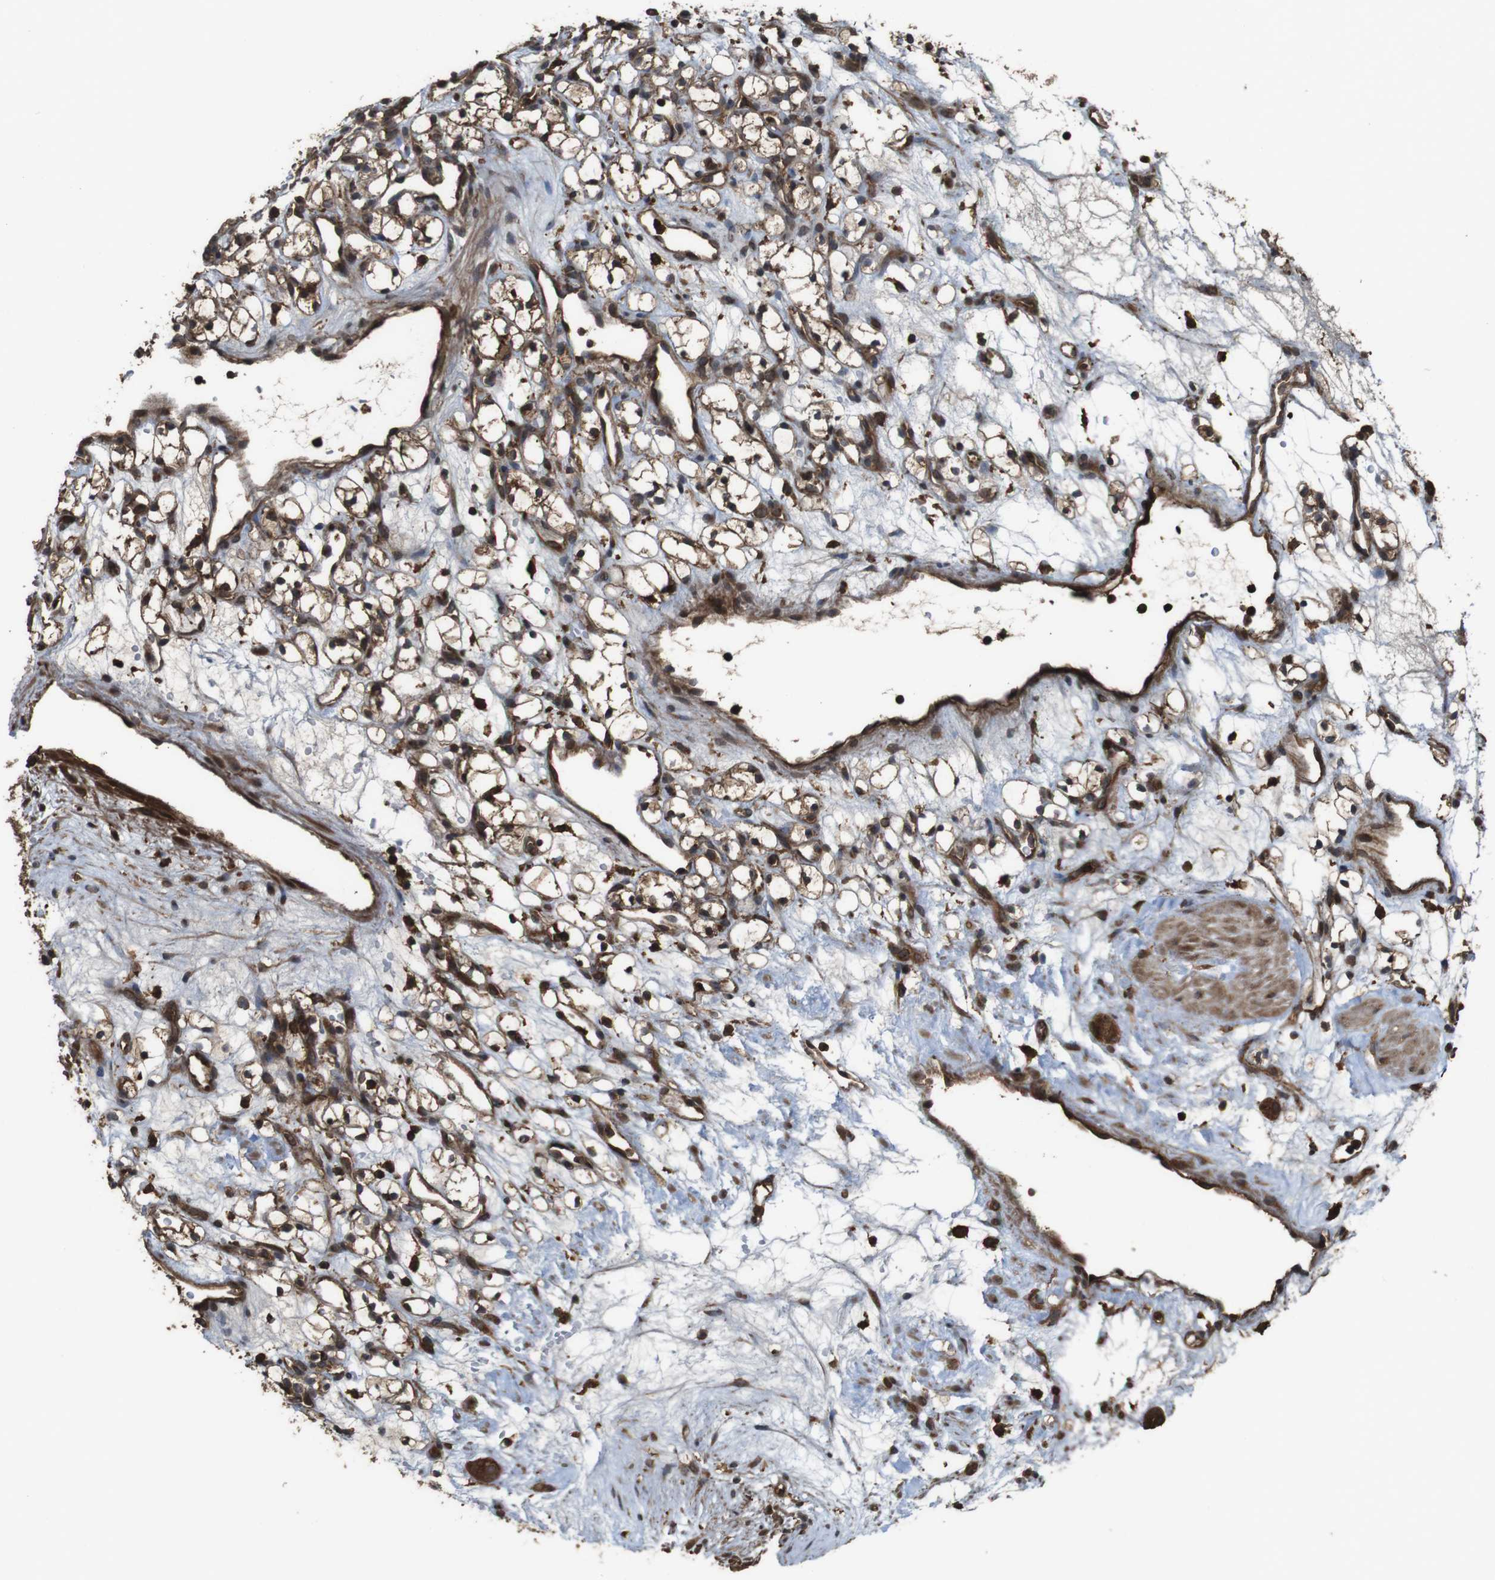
{"staining": {"intensity": "strong", "quantity": ">75%", "location": "cytoplasmic/membranous"}, "tissue": "renal cancer", "cell_type": "Tumor cells", "image_type": "cancer", "snomed": [{"axis": "morphology", "description": "Adenocarcinoma, NOS"}, {"axis": "topography", "description": "Kidney"}], "caption": "Renal cancer (adenocarcinoma) stained with DAB (3,3'-diaminobenzidine) immunohistochemistry displays high levels of strong cytoplasmic/membranous staining in approximately >75% of tumor cells.", "gene": "BAG4", "patient": {"sex": "female", "age": 60}}